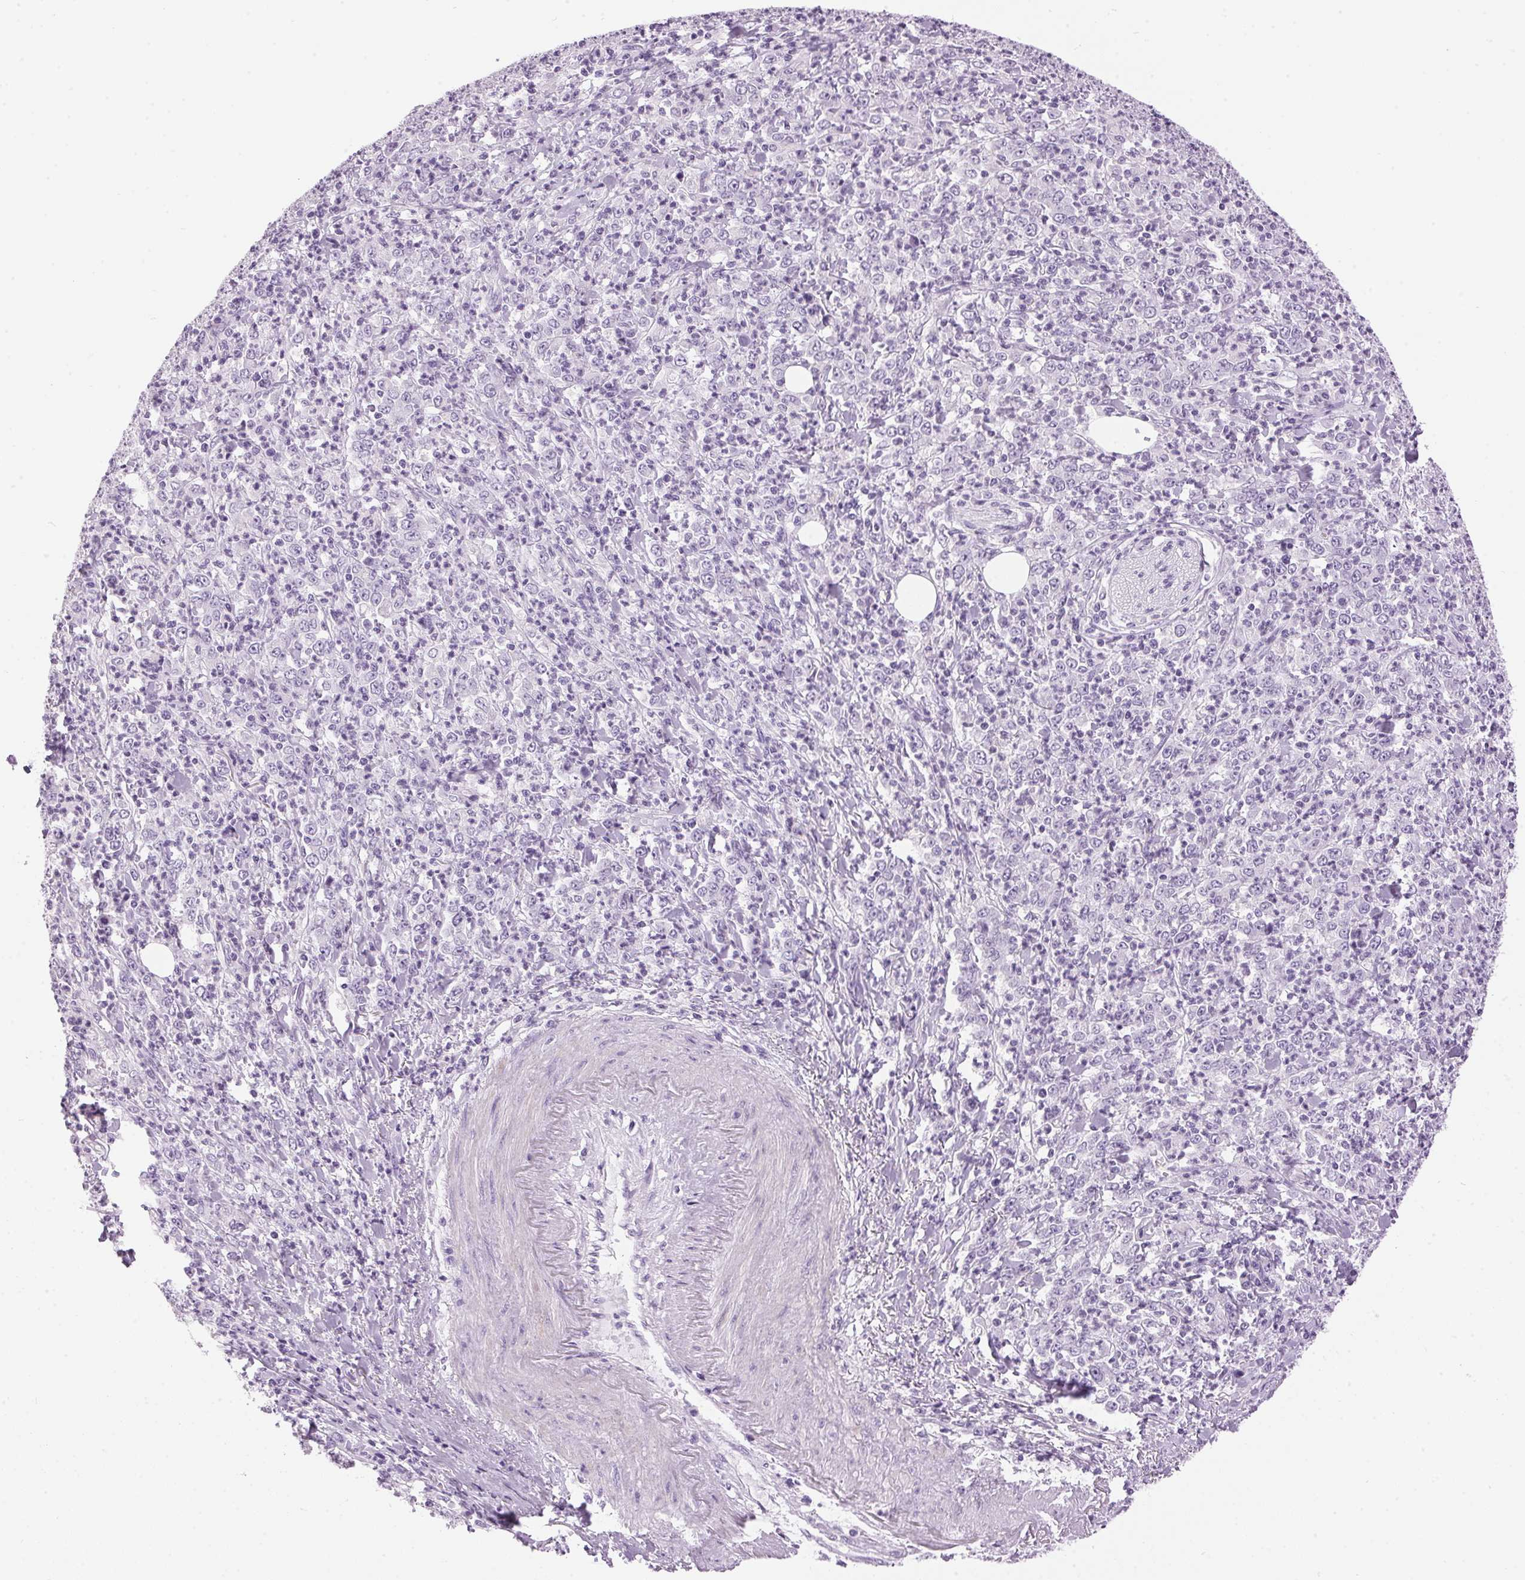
{"staining": {"intensity": "negative", "quantity": "none", "location": "none"}, "tissue": "stomach cancer", "cell_type": "Tumor cells", "image_type": "cancer", "snomed": [{"axis": "morphology", "description": "Adenocarcinoma, NOS"}, {"axis": "topography", "description": "Stomach, lower"}], "caption": "The micrograph reveals no staining of tumor cells in adenocarcinoma (stomach).", "gene": "SP7", "patient": {"sex": "female", "age": 71}}